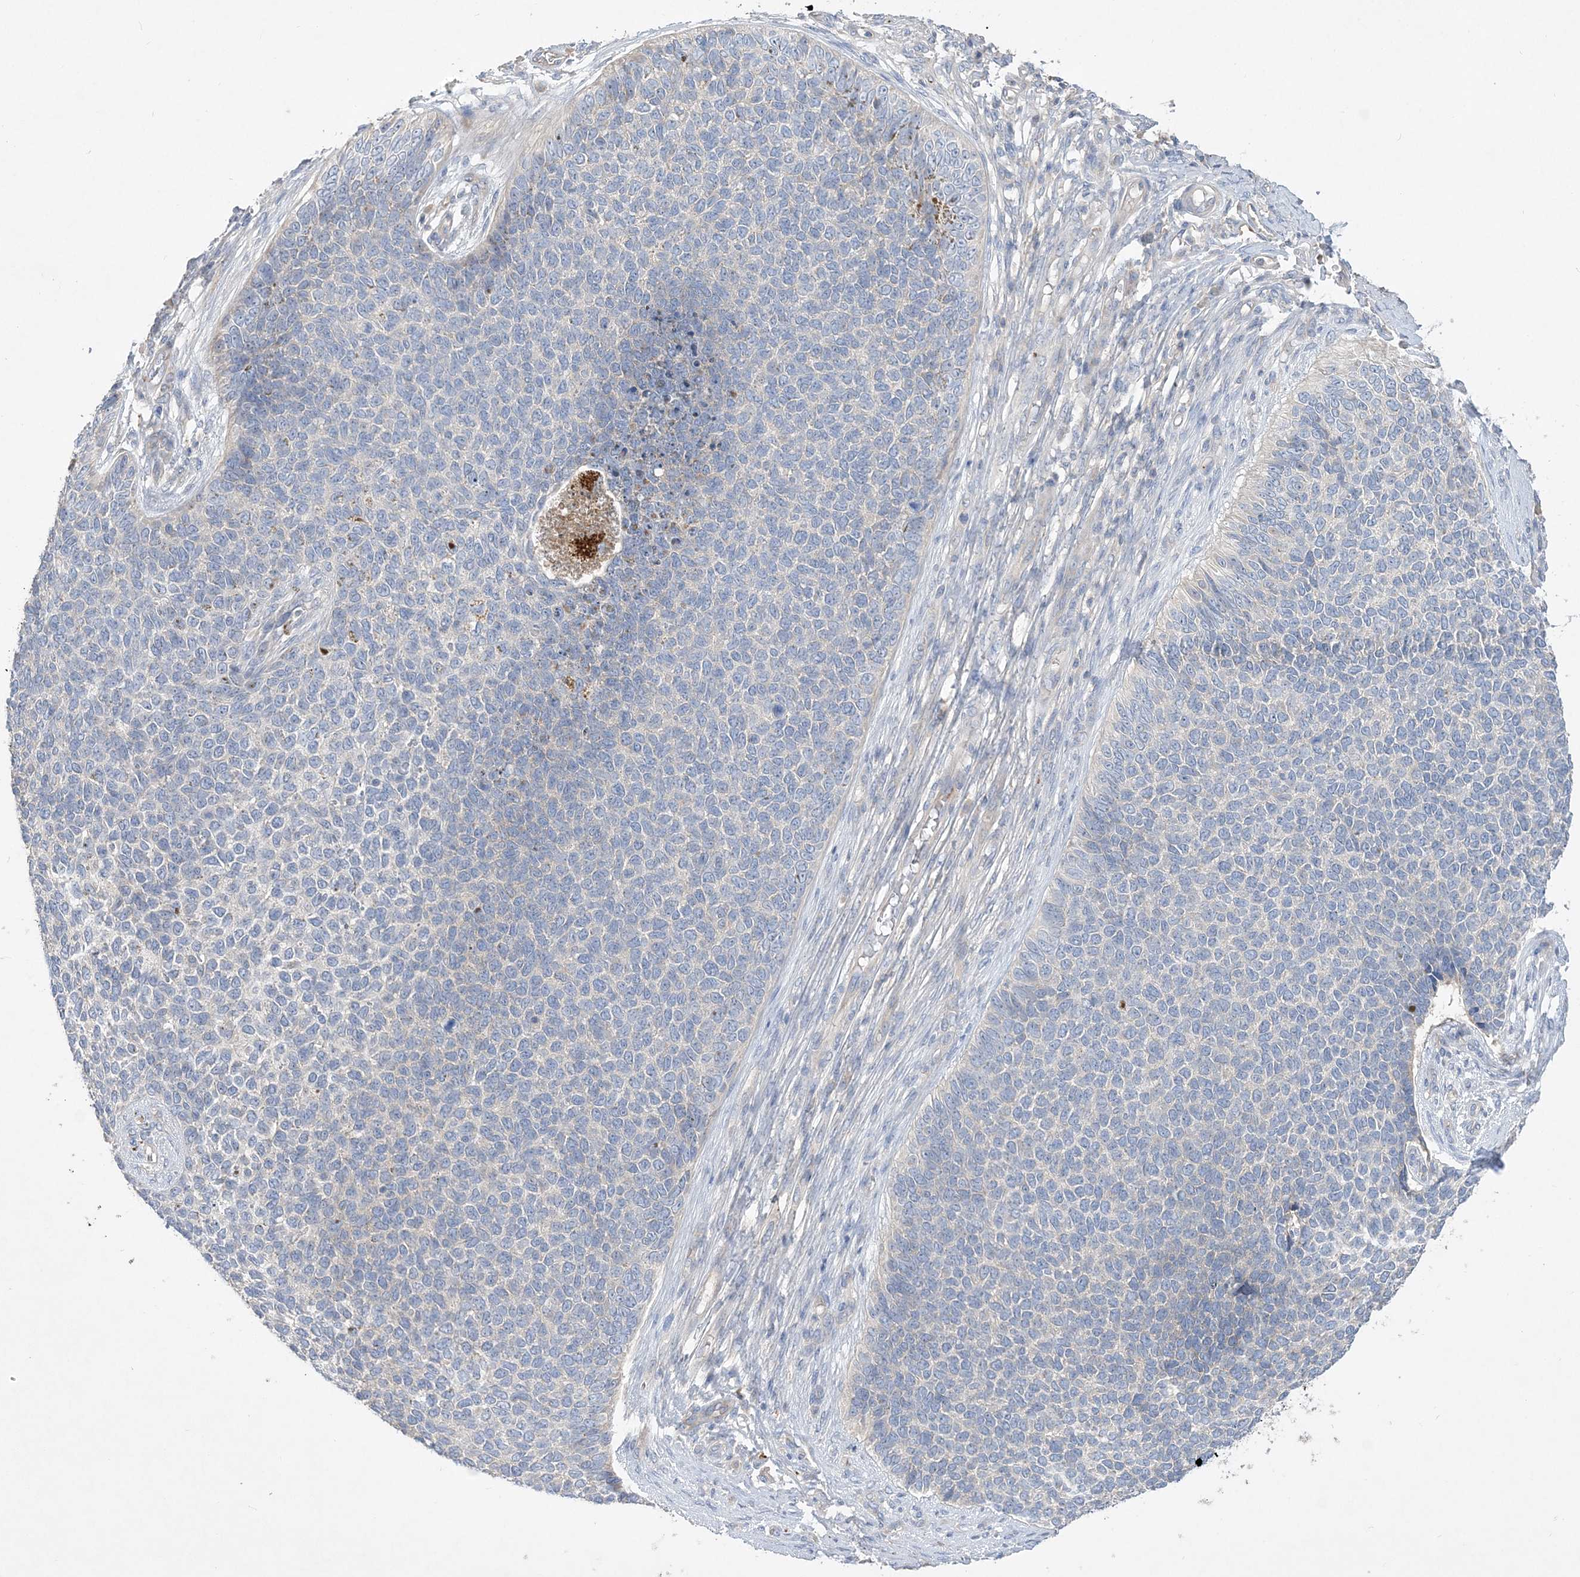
{"staining": {"intensity": "negative", "quantity": "none", "location": "none"}, "tissue": "skin cancer", "cell_type": "Tumor cells", "image_type": "cancer", "snomed": [{"axis": "morphology", "description": "Basal cell carcinoma"}, {"axis": "topography", "description": "Skin"}], "caption": "A photomicrograph of human skin cancer (basal cell carcinoma) is negative for staining in tumor cells.", "gene": "ADCK2", "patient": {"sex": "female", "age": 84}}